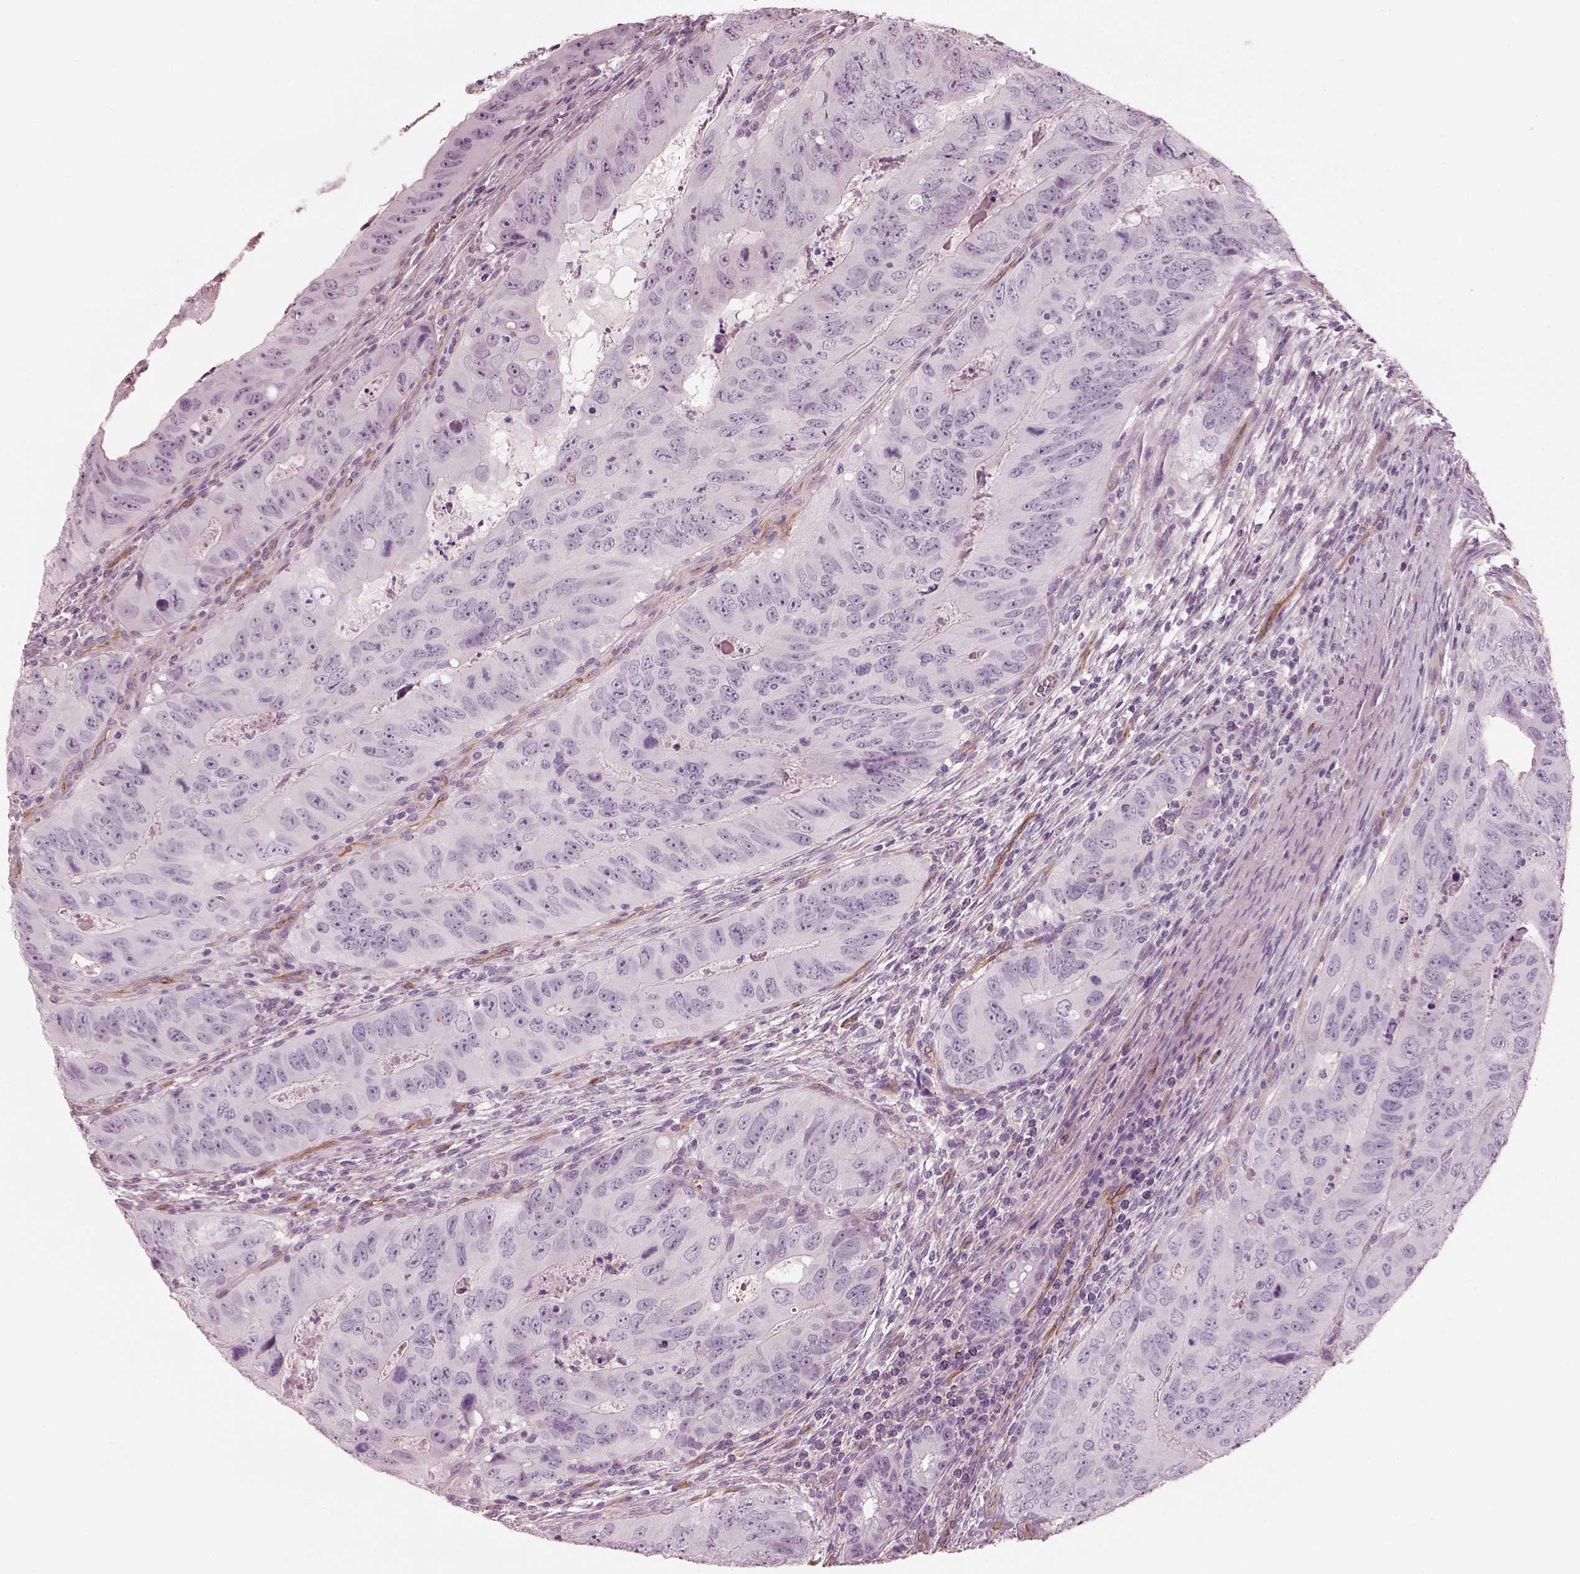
{"staining": {"intensity": "negative", "quantity": "none", "location": "none"}, "tissue": "colorectal cancer", "cell_type": "Tumor cells", "image_type": "cancer", "snomed": [{"axis": "morphology", "description": "Adenocarcinoma, NOS"}, {"axis": "topography", "description": "Colon"}], "caption": "The image reveals no staining of tumor cells in colorectal cancer.", "gene": "EIF4E1B", "patient": {"sex": "male", "age": 79}}